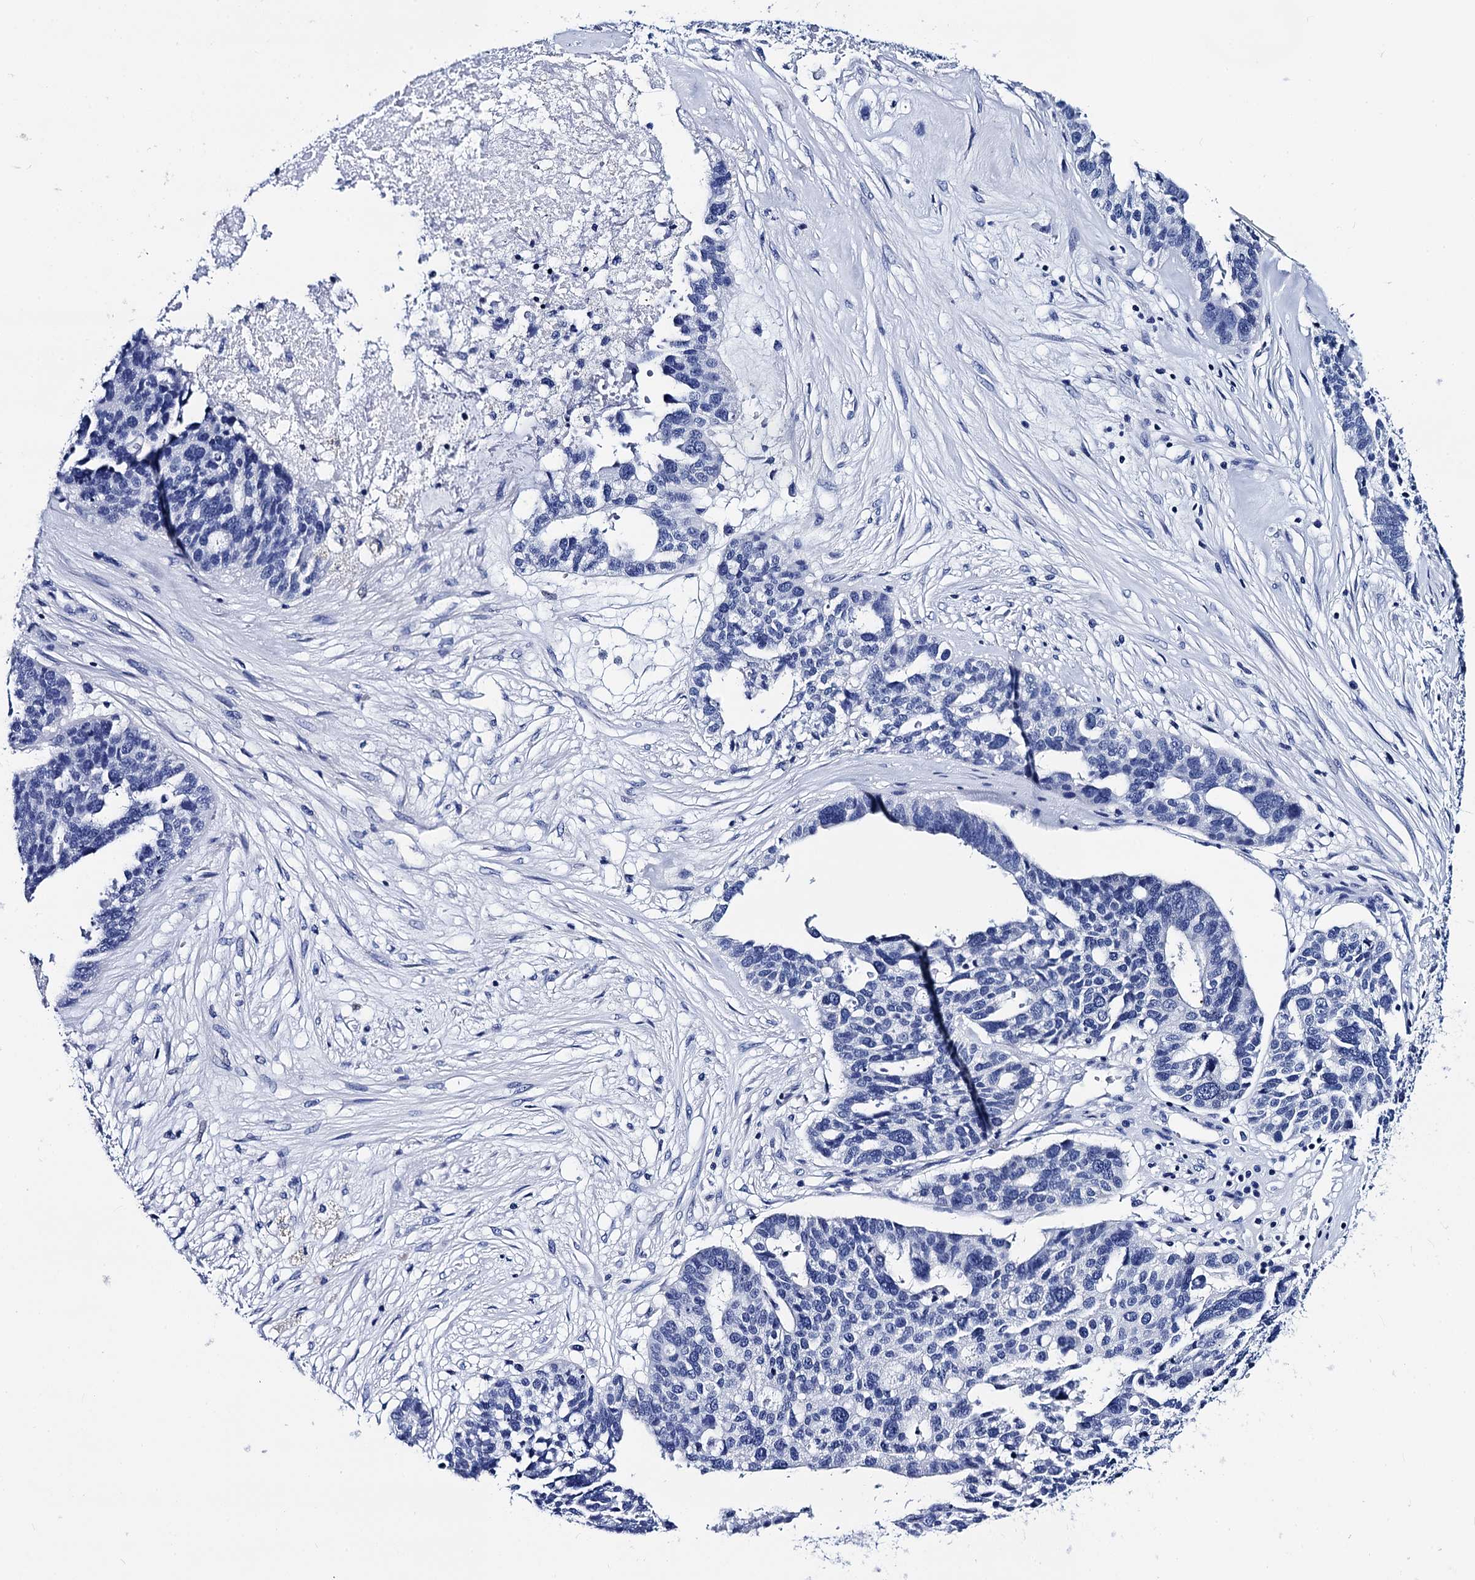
{"staining": {"intensity": "negative", "quantity": "none", "location": "none"}, "tissue": "ovarian cancer", "cell_type": "Tumor cells", "image_type": "cancer", "snomed": [{"axis": "morphology", "description": "Cystadenocarcinoma, serous, NOS"}, {"axis": "topography", "description": "Ovary"}], "caption": "High magnification brightfield microscopy of ovarian cancer stained with DAB (brown) and counterstained with hematoxylin (blue): tumor cells show no significant staining.", "gene": "MYBPC3", "patient": {"sex": "female", "age": 59}}